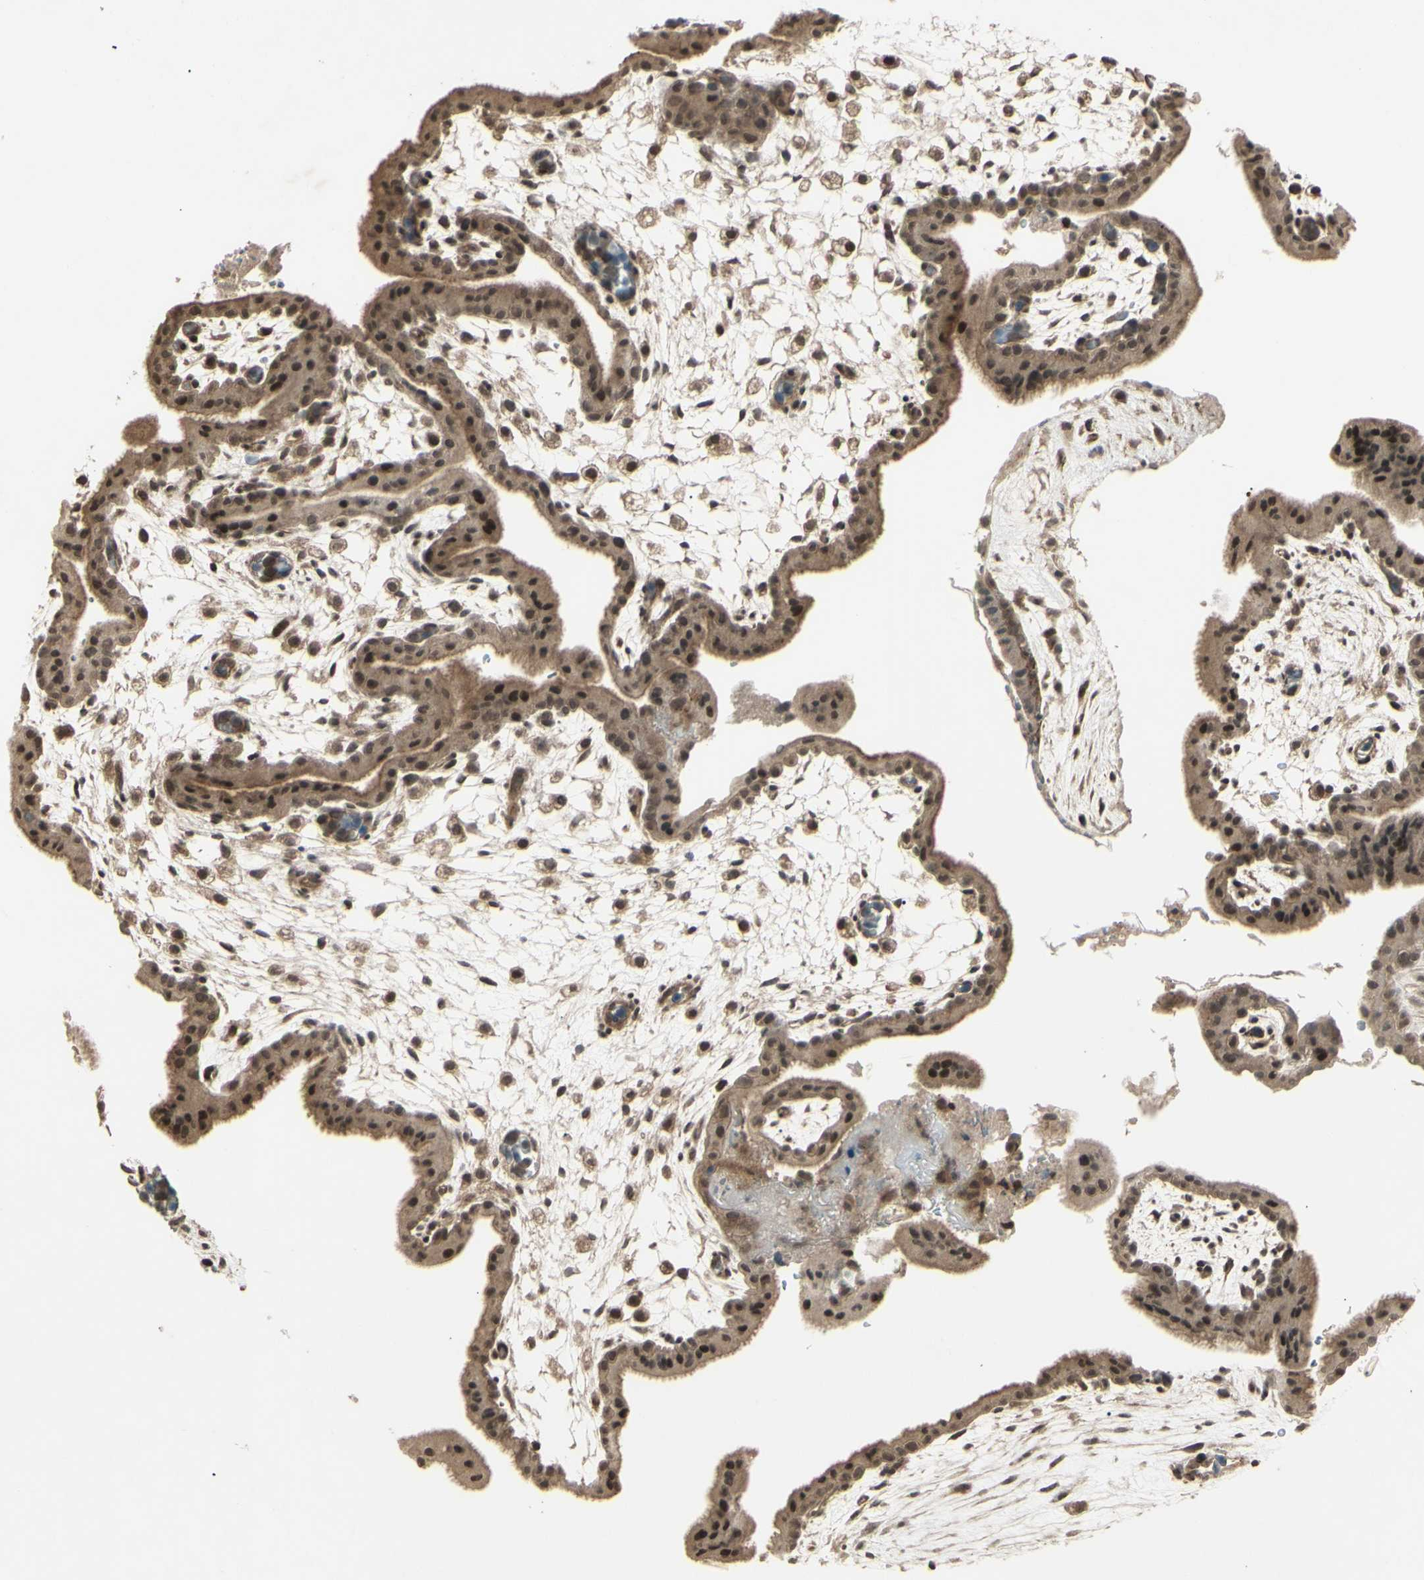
{"staining": {"intensity": "moderate", "quantity": ">75%", "location": "nuclear"}, "tissue": "placenta", "cell_type": "Decidual cells", "image_type": "normal", "snomed": [{"axis": "morphology", "description": "Normal tissue, NOS"}, {"axis": "topography", "description": "Placenta"}], "caption": "Moderate nuclear staining for a protein is appreciated in approximately >75% of decidual cells of benign placenta using immunohistochemistry.", "gene": "BLNK", "patient": {"sex": "female", "age": 35}}